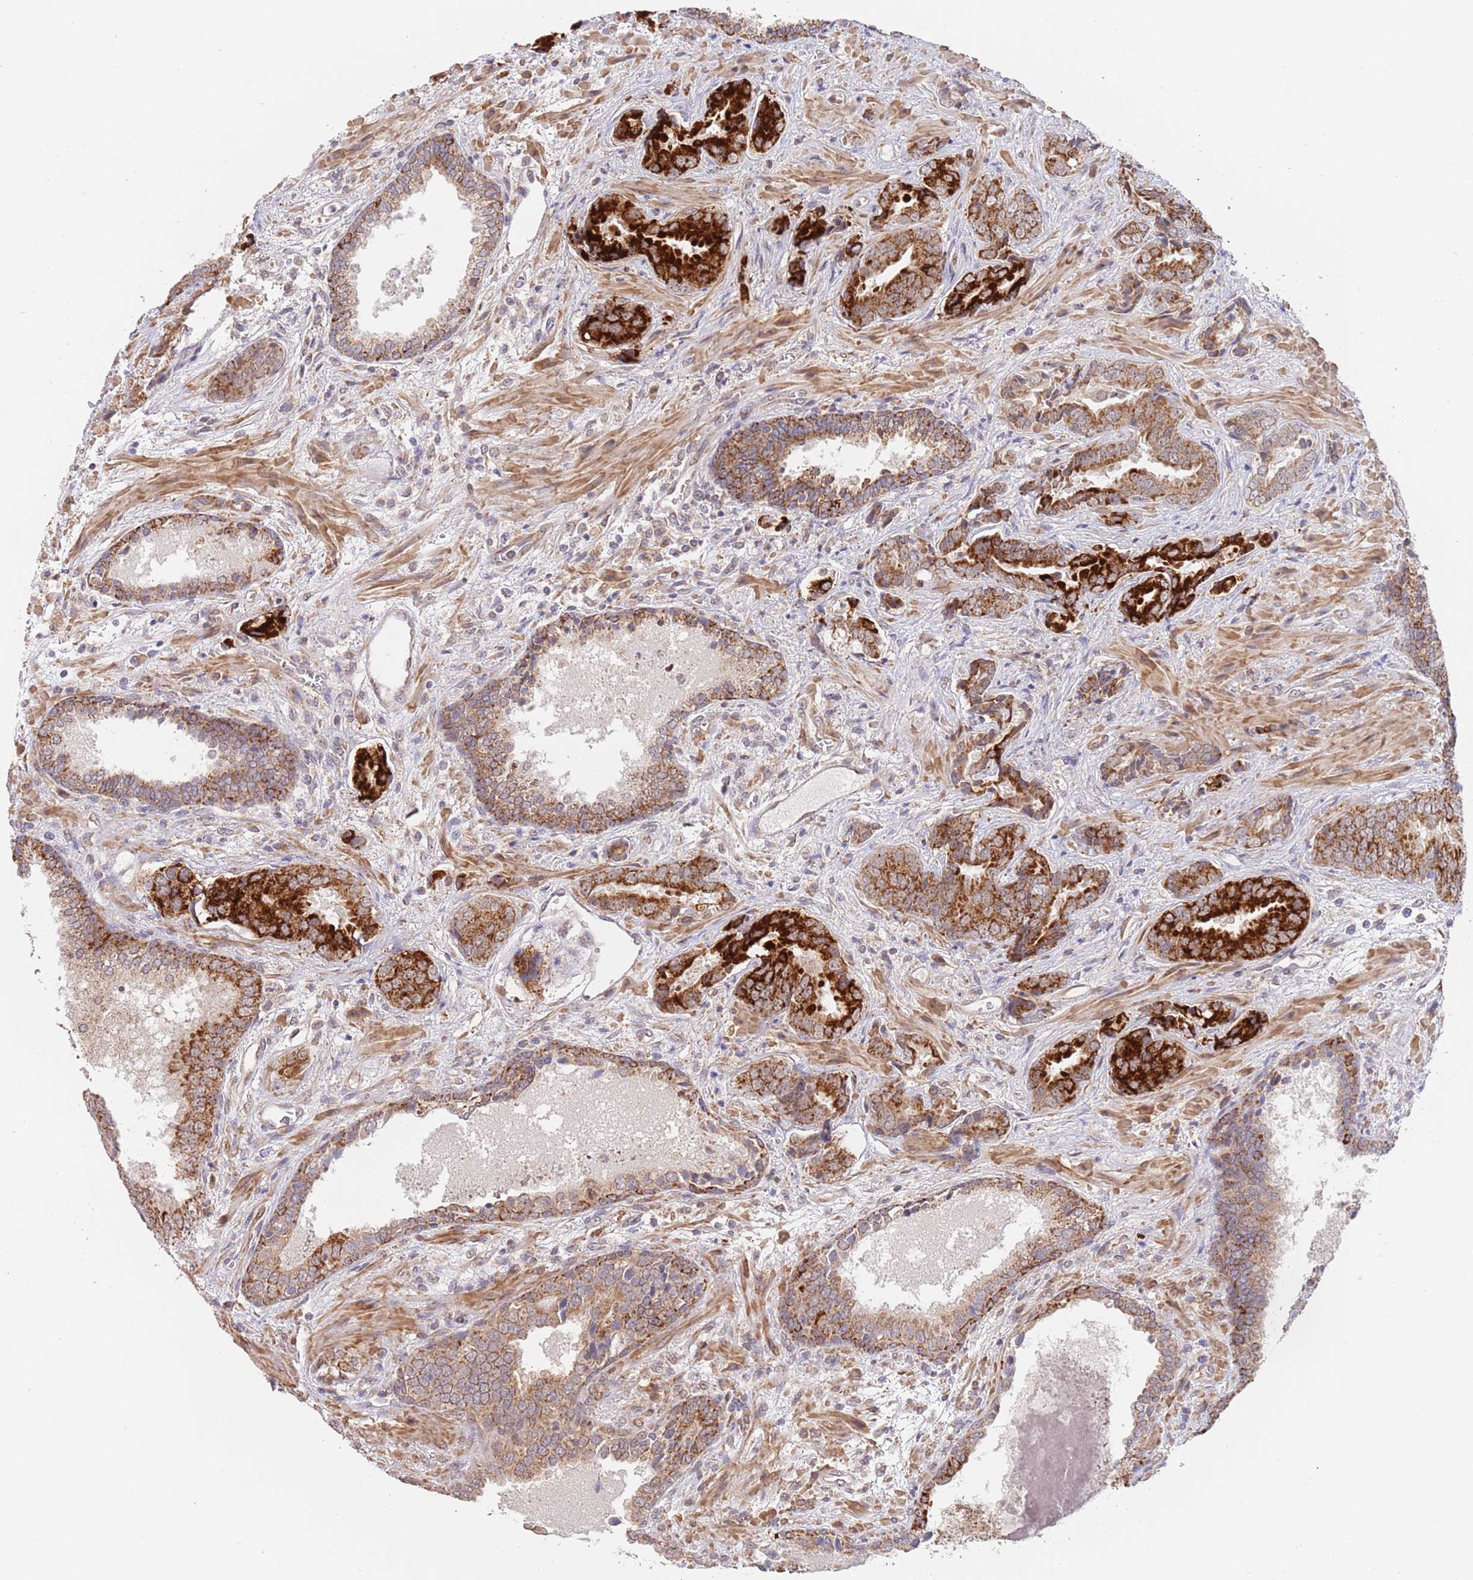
{"staining": {"intensity": "strong", "quantity": ">75%", "location": "cytoplasmic/membranous"}, "tissue": "prostate cancer", "cell_type": "Tumor cells", "image_type": "cancer", "snomed": [{"axis": "morphology", "description": "Adenocarcinoma, High grade"}, {"axis": "topography", "description": "Prostate"}], "caption": "An image showing strong cytoplasmic/membranous expression in about >75% of tumor cells in prostate cancer (high-grade adenocarcinoma), as visualized by brown immunohistochemical staining.", "gene": "UQCC3", "patient": {"sex": "male", "age": 71}}